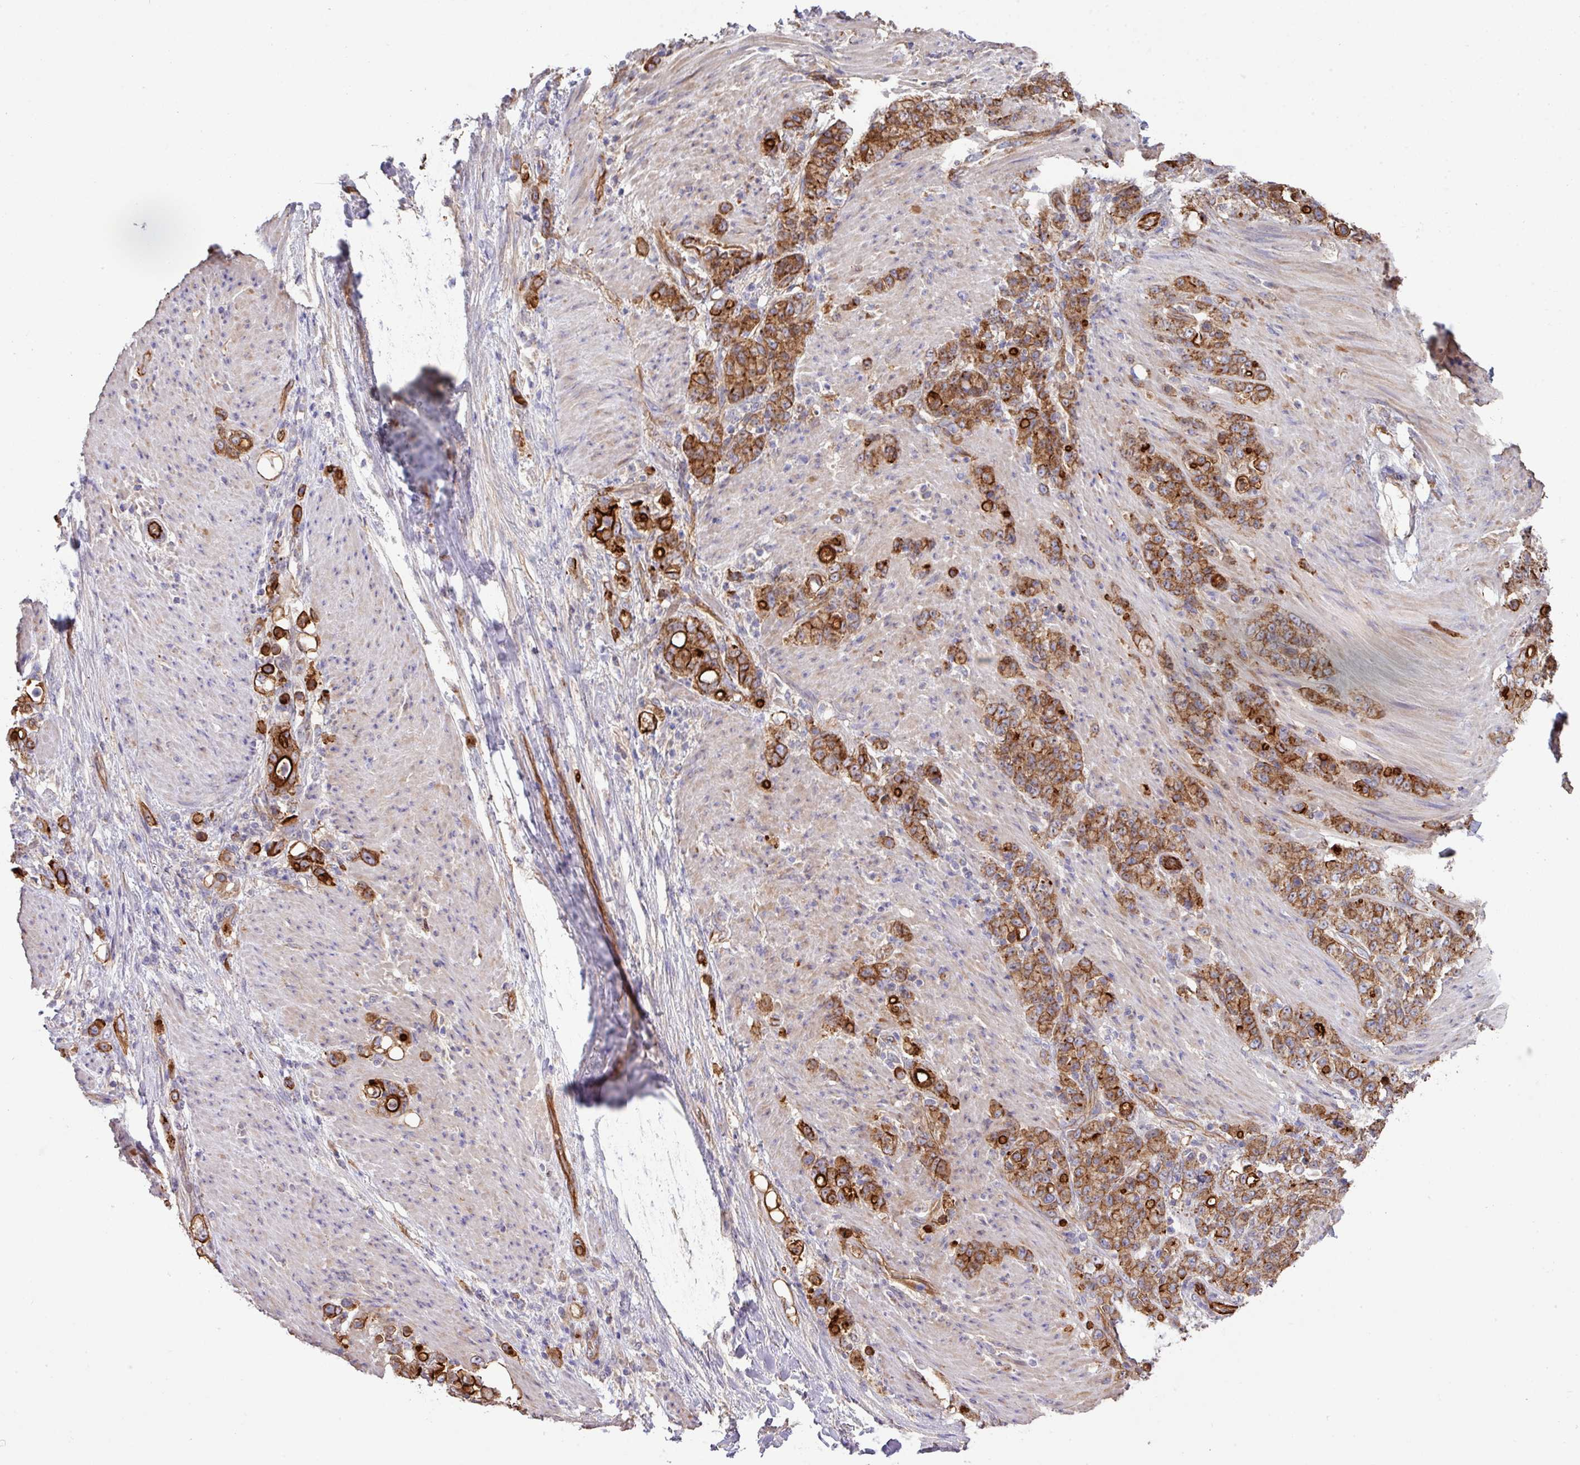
{"staining": {"intensity": "moderate", "quantity": ">75%", "location": "cytoplasmic/membranous"}, "tissue": "stomach cancer", "cell_type": "Tumor cells", "image_type": "cancer", "snomed": [{"axis": "morphology", "description": "Adenocarcinoma, NOS"}, {"axis": "topography", "description": "Stomach"}], "caption": "Tumor cells exhibit medium levels of moderate cytoplasmic/membranous expression in approximately >75% of cells in human stomach adenocarcinoma. Using DAB (3,3'-diaminobenzidine) (brown) and hematoxylin (blue) stains, captured at high magnification using brightfield microscopy.", "gene": "LRRC53", "patient": {"sex": "female", "age": 79}}